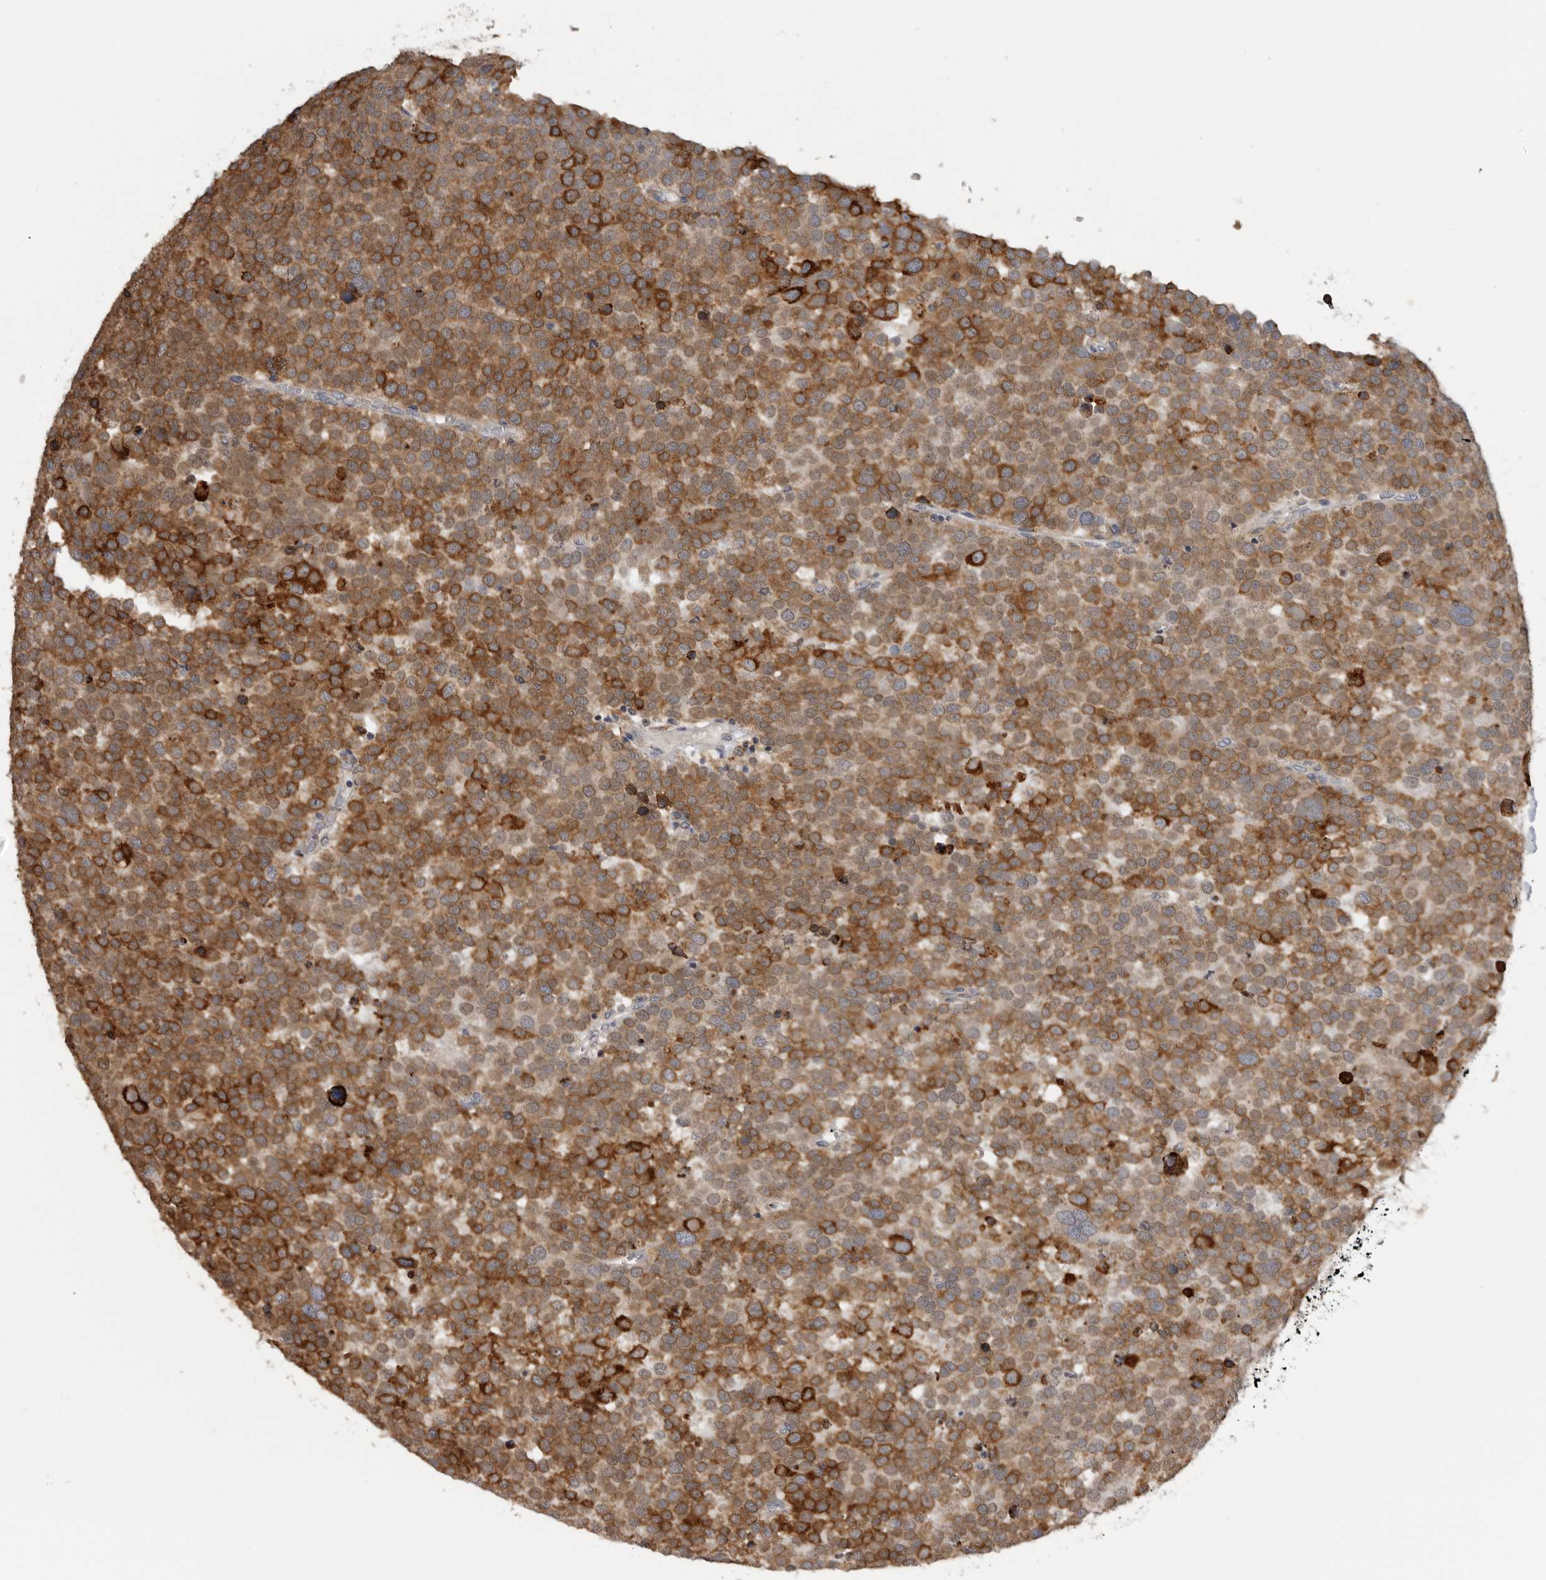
{"staining": {"intensity": "strong", "quantity": "25%-75%", "location": "cytoplasmic/membranous"}, "tissue": "testis cancer", "cell_type": "Tumor cells", "image_type": "cancer", "snomed": [{"axis": "morphology", "description": "Seminoma, NOS"}, {"axis": "topography", "description": "Testis"}], "caption": "The micrograph reveals staining of testis cancer (seminoma), revealing strong cytoplasmic/membranous protein positivity (brown color) within tumor cells.", "gene": "ALPK2", "patient": {"sex": "male", "age": 71}}